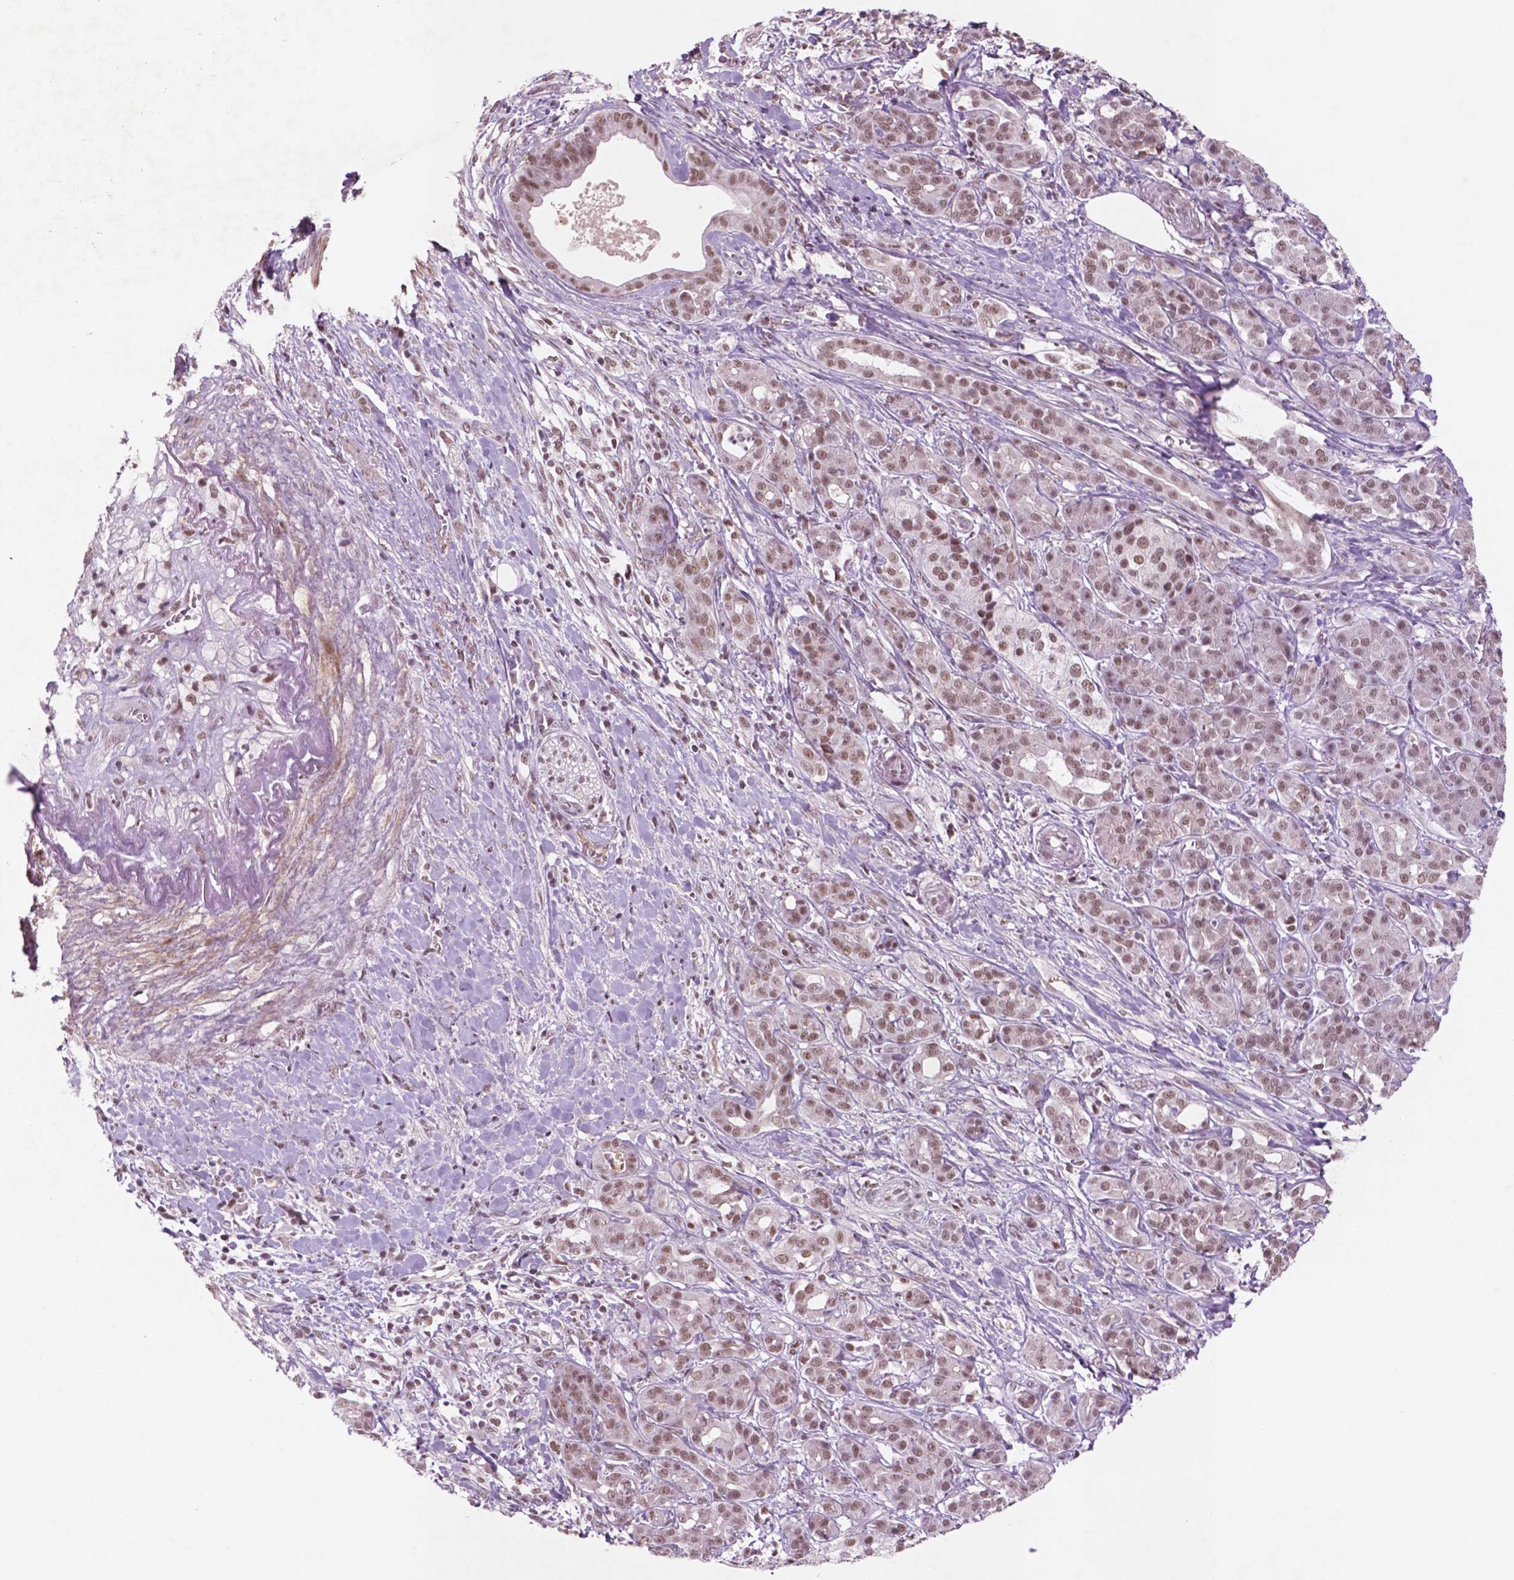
{"staining": {"intensity": "moderate", "quantity": ">75%", "location": "nuclear"}, "tissue": "pancreatic cancer", "cell_type": "Tumor cells", "image_type": "cancer", "snomed": [{"axis": "morphology", "description": "Adenocarcinoma, NOS"}, {"axis": "topography", "description": "Pancreas"}], "caption": "Protein expression analysis of pancreatic cancer (adenocarcinoma) displays moderate nuclear expression in approximately >75% of tumor cells.", "gene": "CTR9", "patient": {"sex": "male", "age": 61}}